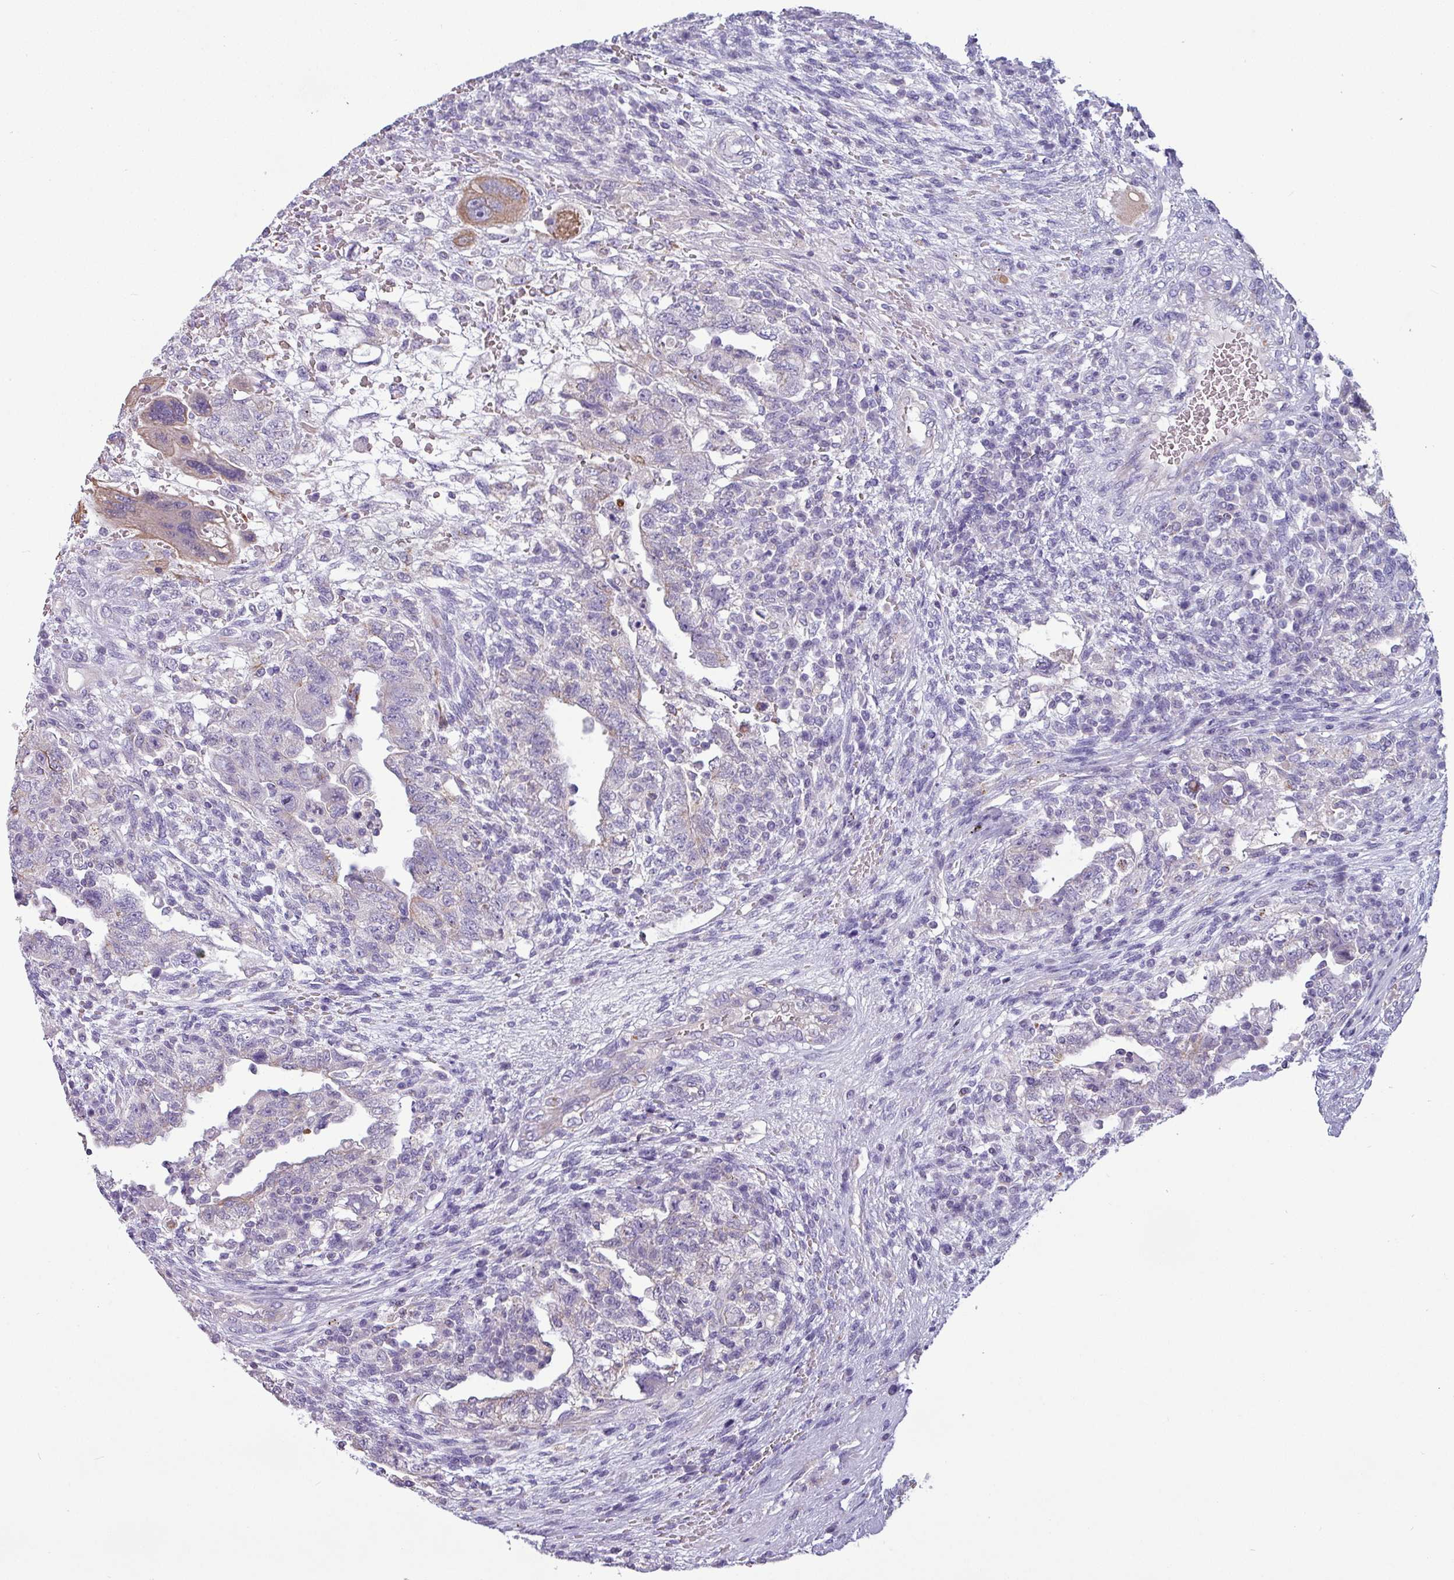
{"staining": {"intensity": "weak", "quantity": "<25%", "location": "cytoplasmic/membranous"}, "tissue": "testis cancer", "cell_type": "Tumor cells", "image_type": "cancer", "snomed": [{"axis": "morphology", "description": "Carcinoma, Embryonal, NOS"}, {"axis": "topography", "description": "Testis"}], "caption": "Immunohistochemistry (IHC) photomicrograph of embryonal carcinoma (testis) stained for a protein (brown), which demonstrates no expression in tumor cells.", "gene": "CAMK1", "patient": {"sex": "male", "age": 26}}